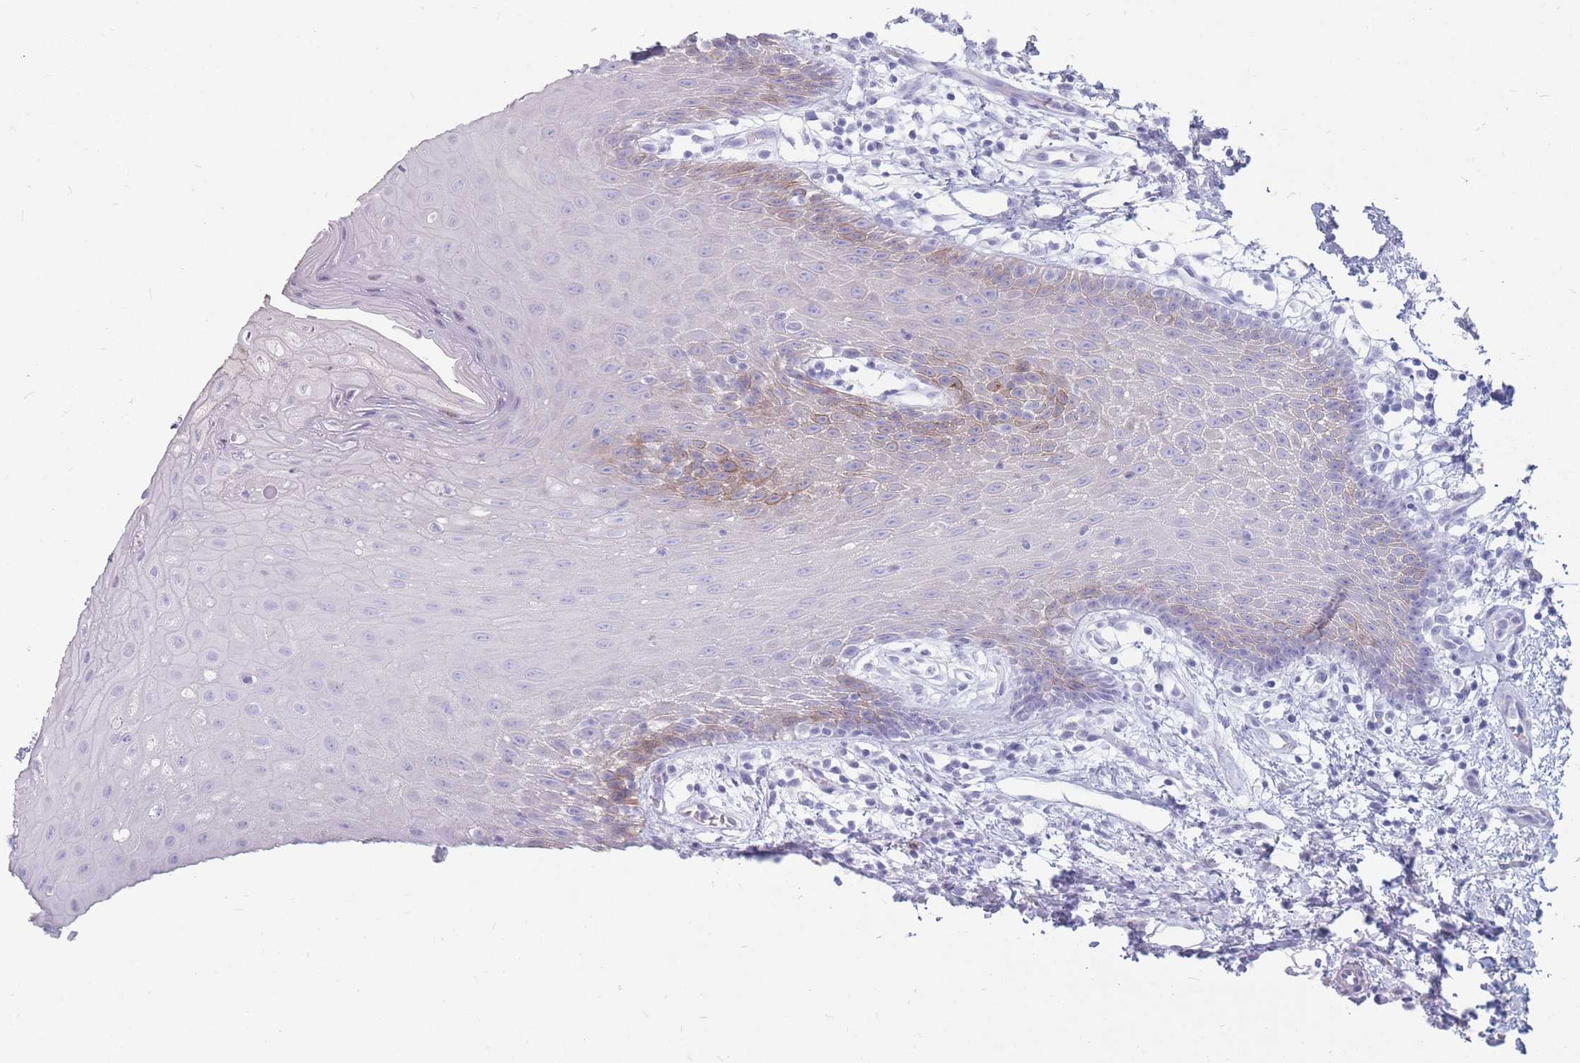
{"staining": {"intensity": "moderate", "quantity": "<25%", "location": "cytoplasmic/membranous"}, "tissue": "oral mucosa", "cell_type": "Squamous epithelial cells", "image_type": "normal", "snomed": [{"axis": "morphology", "description": "Normal tissue, NOS"}, {"axis": "topography", "description": "Oral tissue"}, {"axis": "topography", "description": "Tounge, NOS"}], "caption": "A brown stain highlights moderate cytoplasmic/membranous positivity of a protein in squamous epithelial cells of benign oral mucosa.", "gene": "ST3GAL5", "patient": {"sex": "female", "age": 59}}